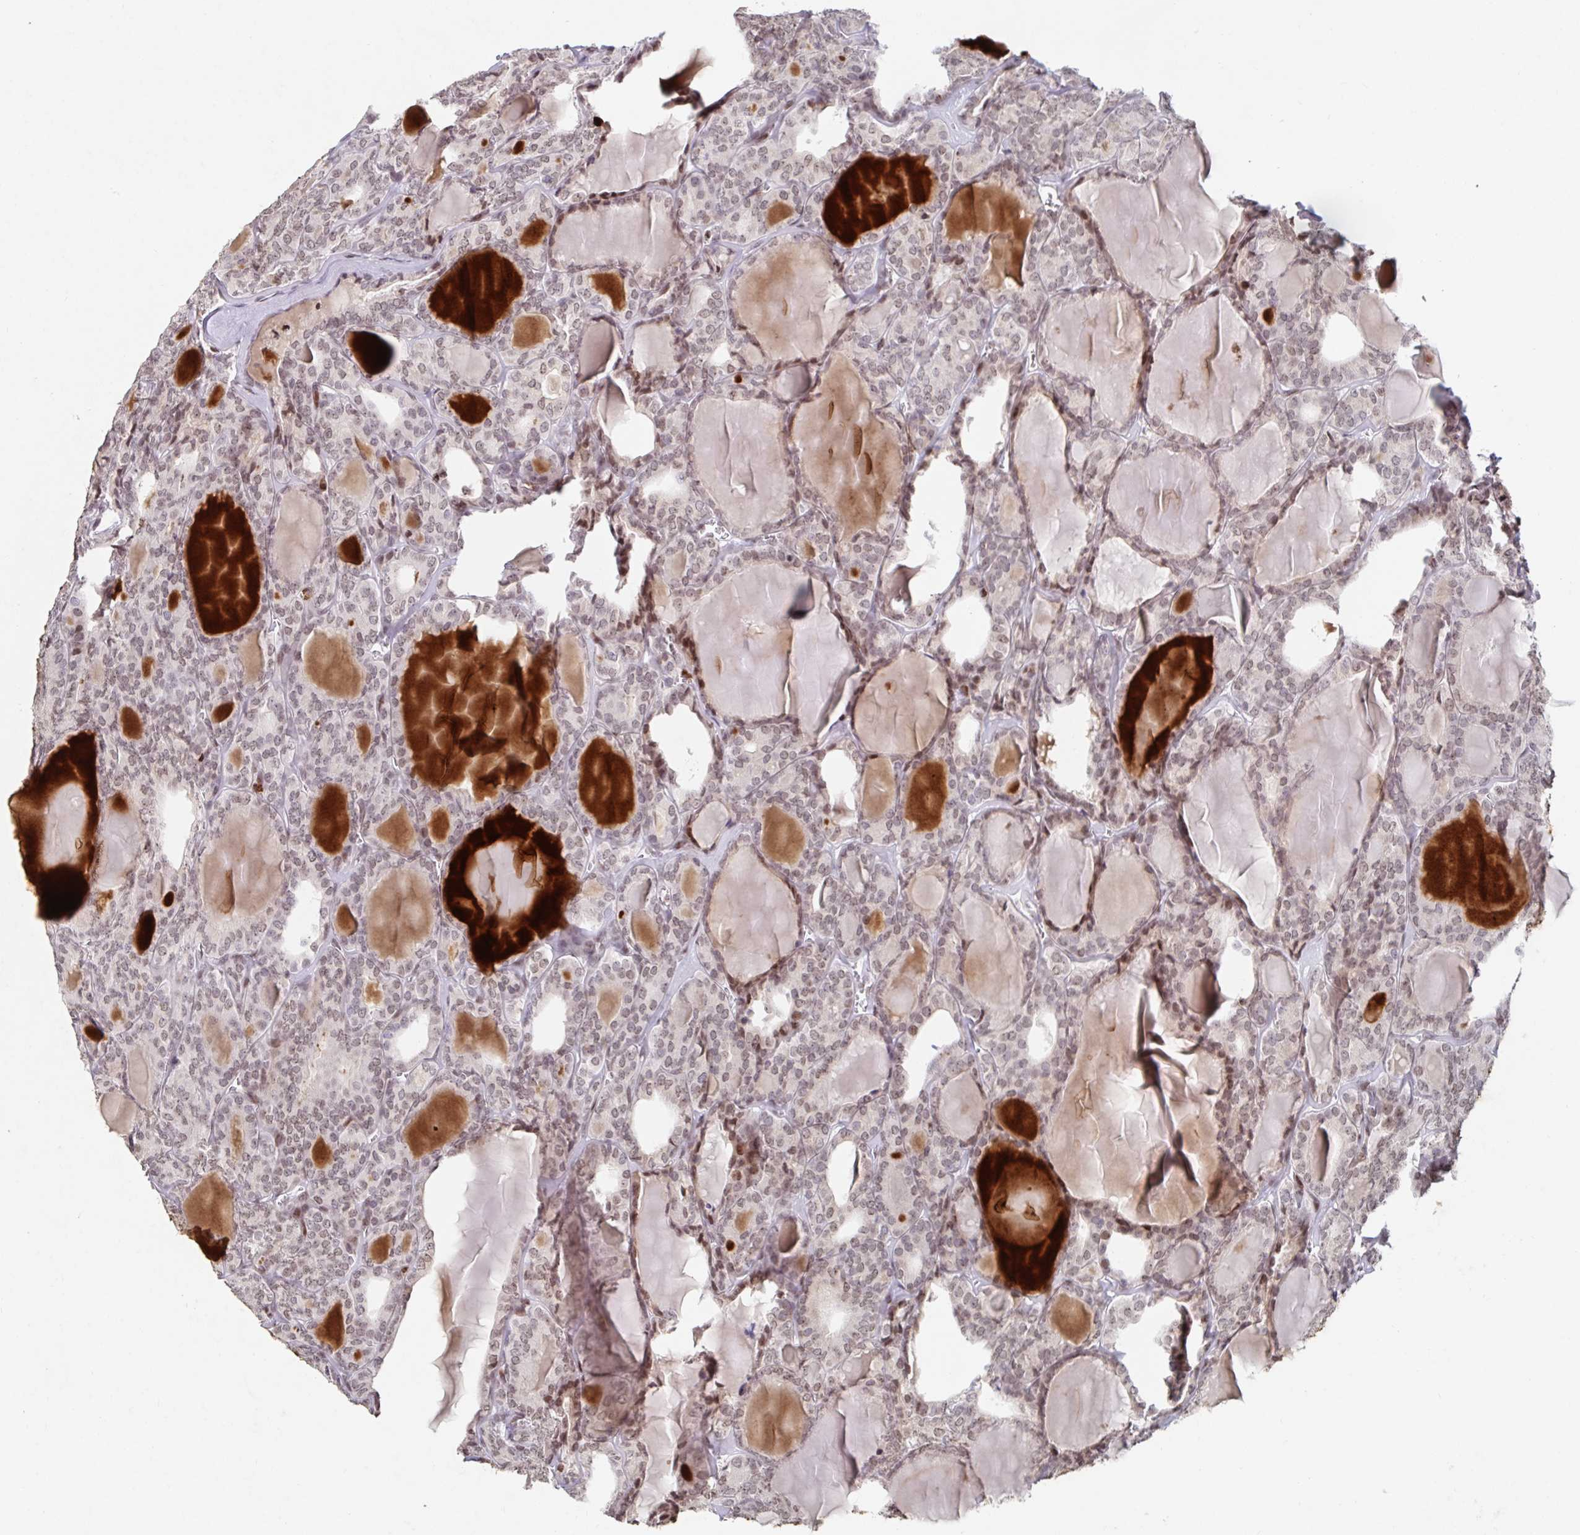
{"staining": {"intensity": "weak", "quantity": ">75%", "location": "nuclear"}, "tissue": "thyroid cancer", "cell_type": "Tumor cells", "image_type": "cancer", "snomed": [{"axis": "morphology", "description": "Follicular adenoma carcinoma, NOS"}, {"axis": "topography", "description": "Thyroid gland"}], "caption": "Thyroid cancer stained with a protein marker exhibits weak staining in tumor cells.", "gene": "C19orf53", "patient": {"sex": "male", "age": 74}}